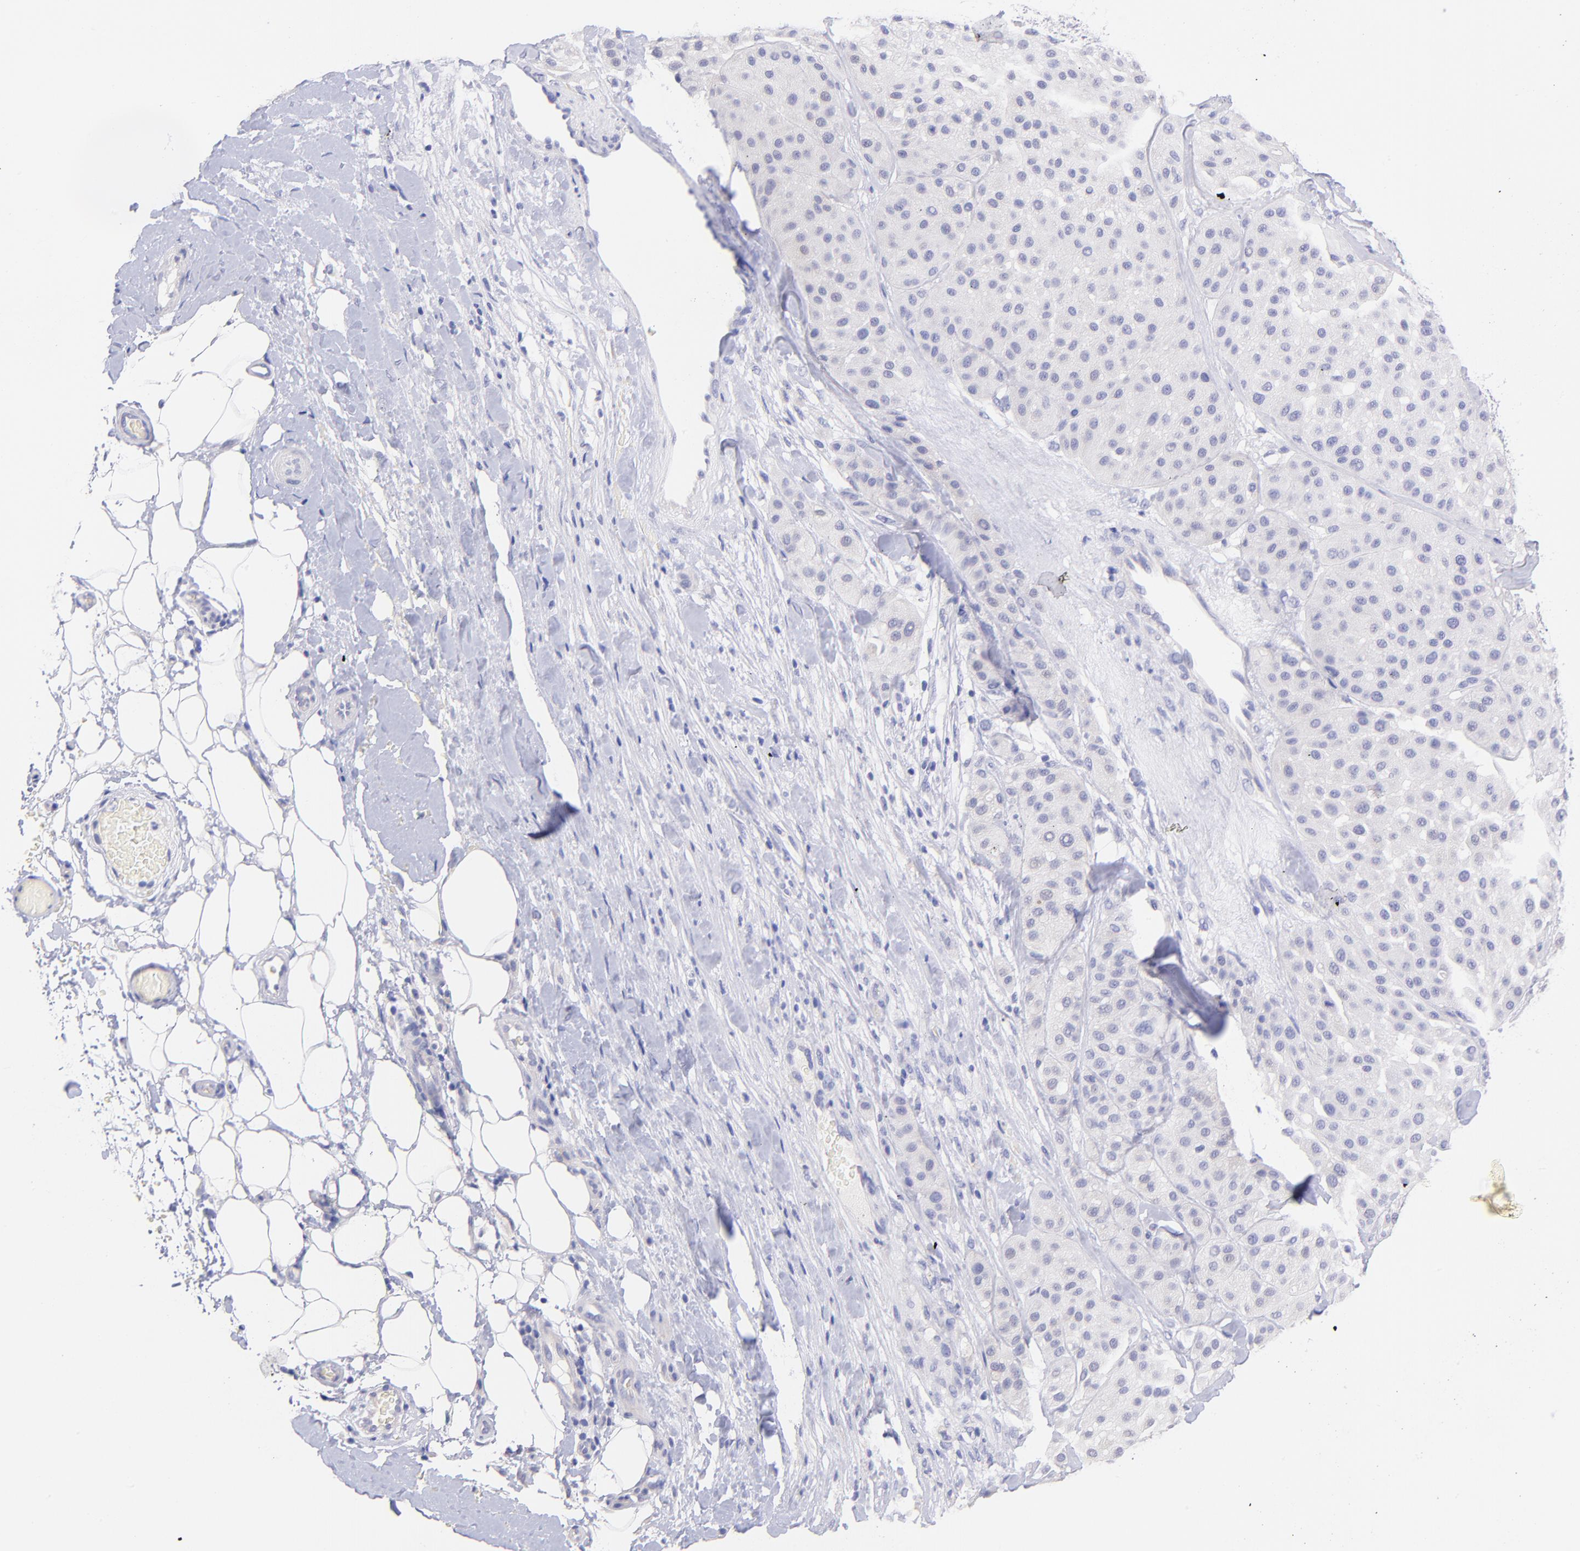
{"staining": {"intensity": "negative", "quantity": "none", "location": "none"}, "tissue": "melanoma", "cell_type": "Tumor cells", "image_type": "cancer", "snomed": [{"axis": "morphology", "description": "Normal tissue, NOS"}, {"axis": "morphology", "description": "Malignant melanoma, Metastatic site"}, {"axis": "topography", "description": "Skin"}], "caption": "Melanoma was stained to show a protein in brown. There is no significant positivity in tumor cells.", "gene": "RAB3B", "patient": {"sex": "male", "age": 41}}